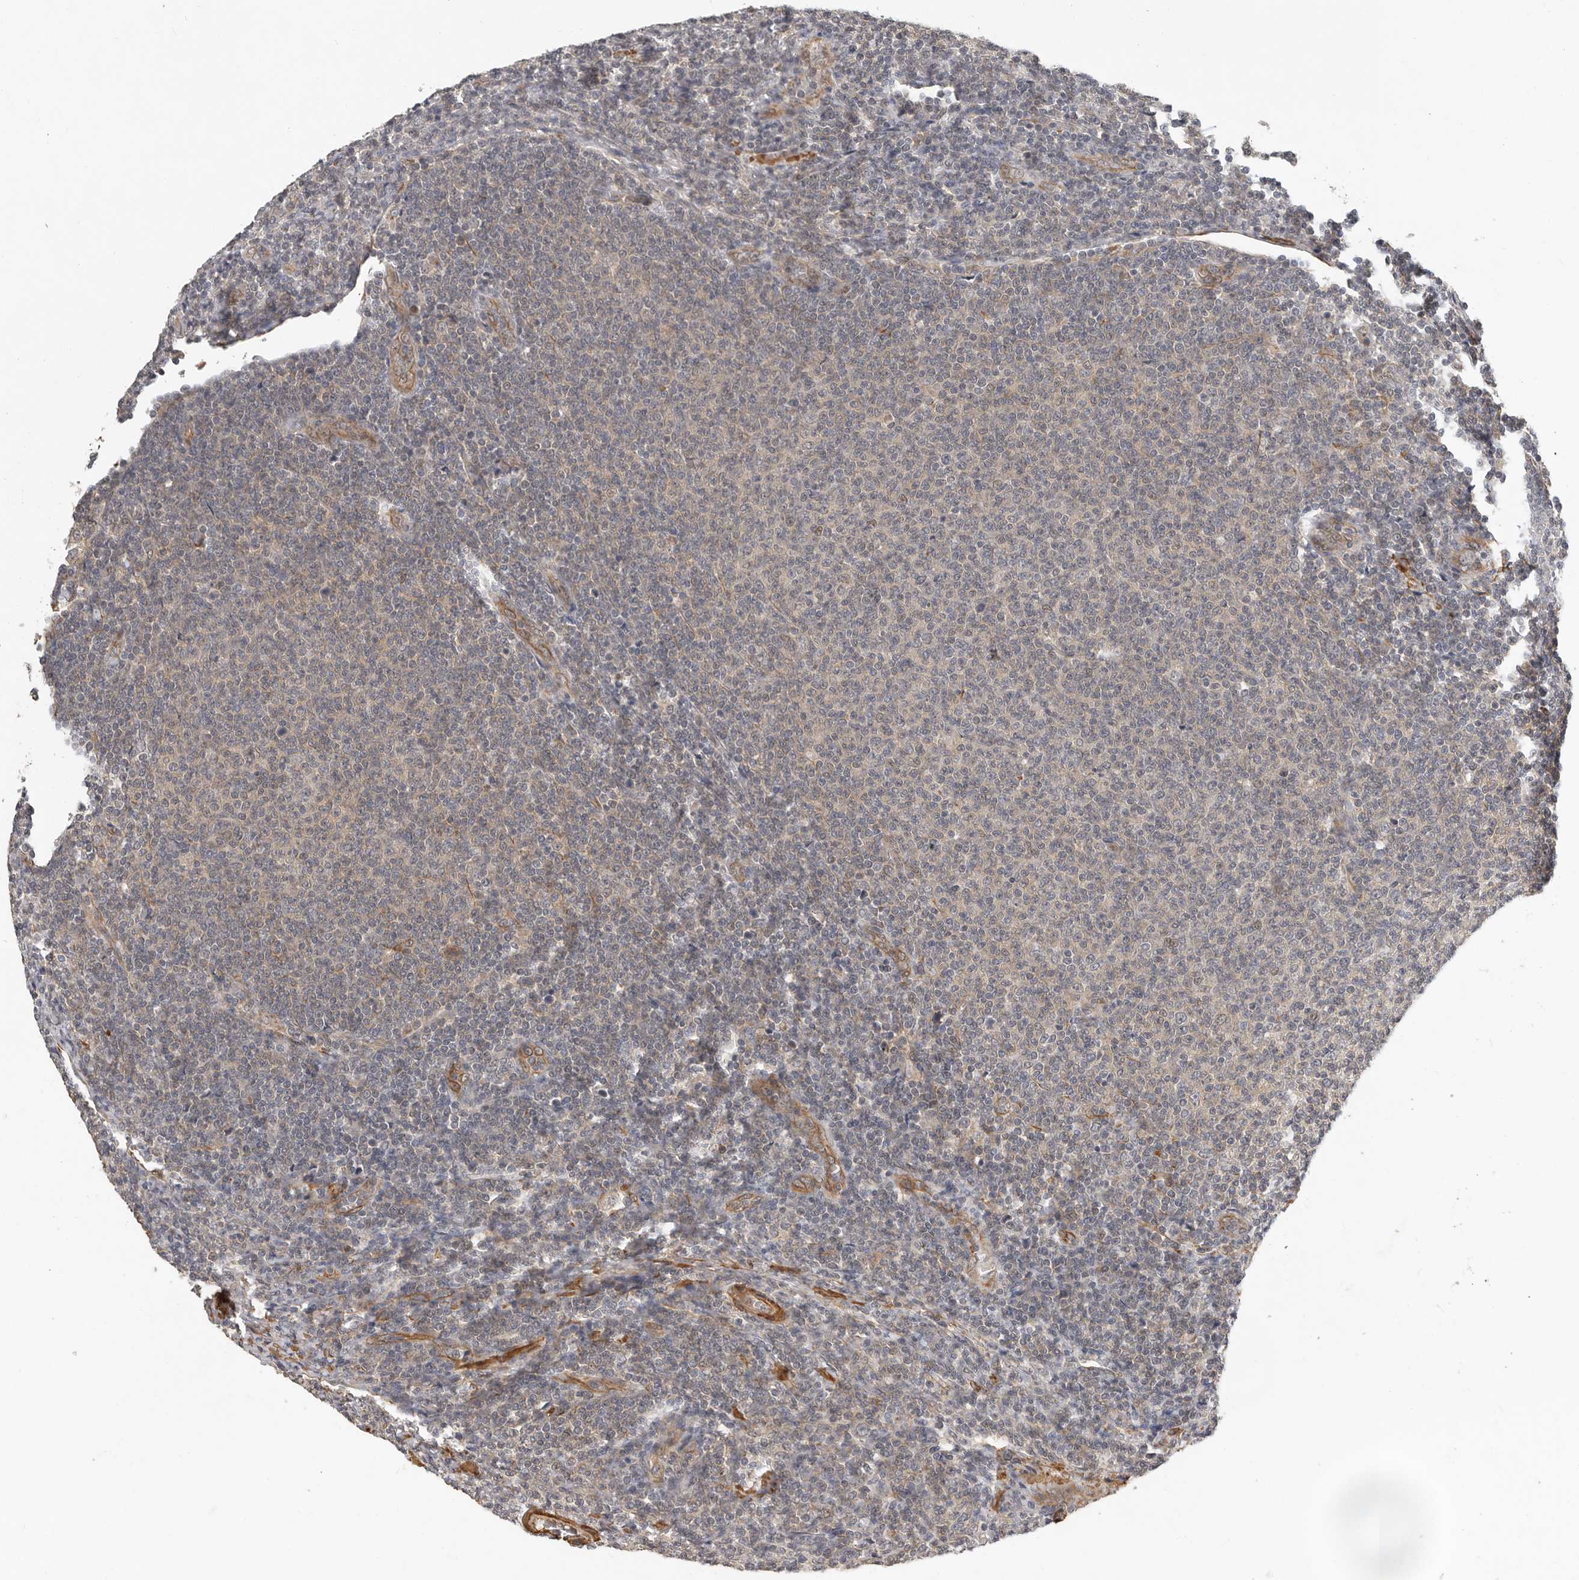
{"staining": {"intensity": "negative", "quantity": "none", "location": "none"}, "tissue": "lymphoma", "cell_type": "Tumor cells", "image_type": "cancer", "snomed": [{"axis": "morphology", "description": "Malignant lymphoma, non-Hodgkin's type, Low grade"}, {"axis": "topography", "description": "Lymph node"}], "caption": "The photomicrograph displays no significant staining in tumor cells of malignant lymphoma, non-Hodgkin's type (low-grade).", "gene": "RNF157", "patient": {"sex": "male", "age": 66}}